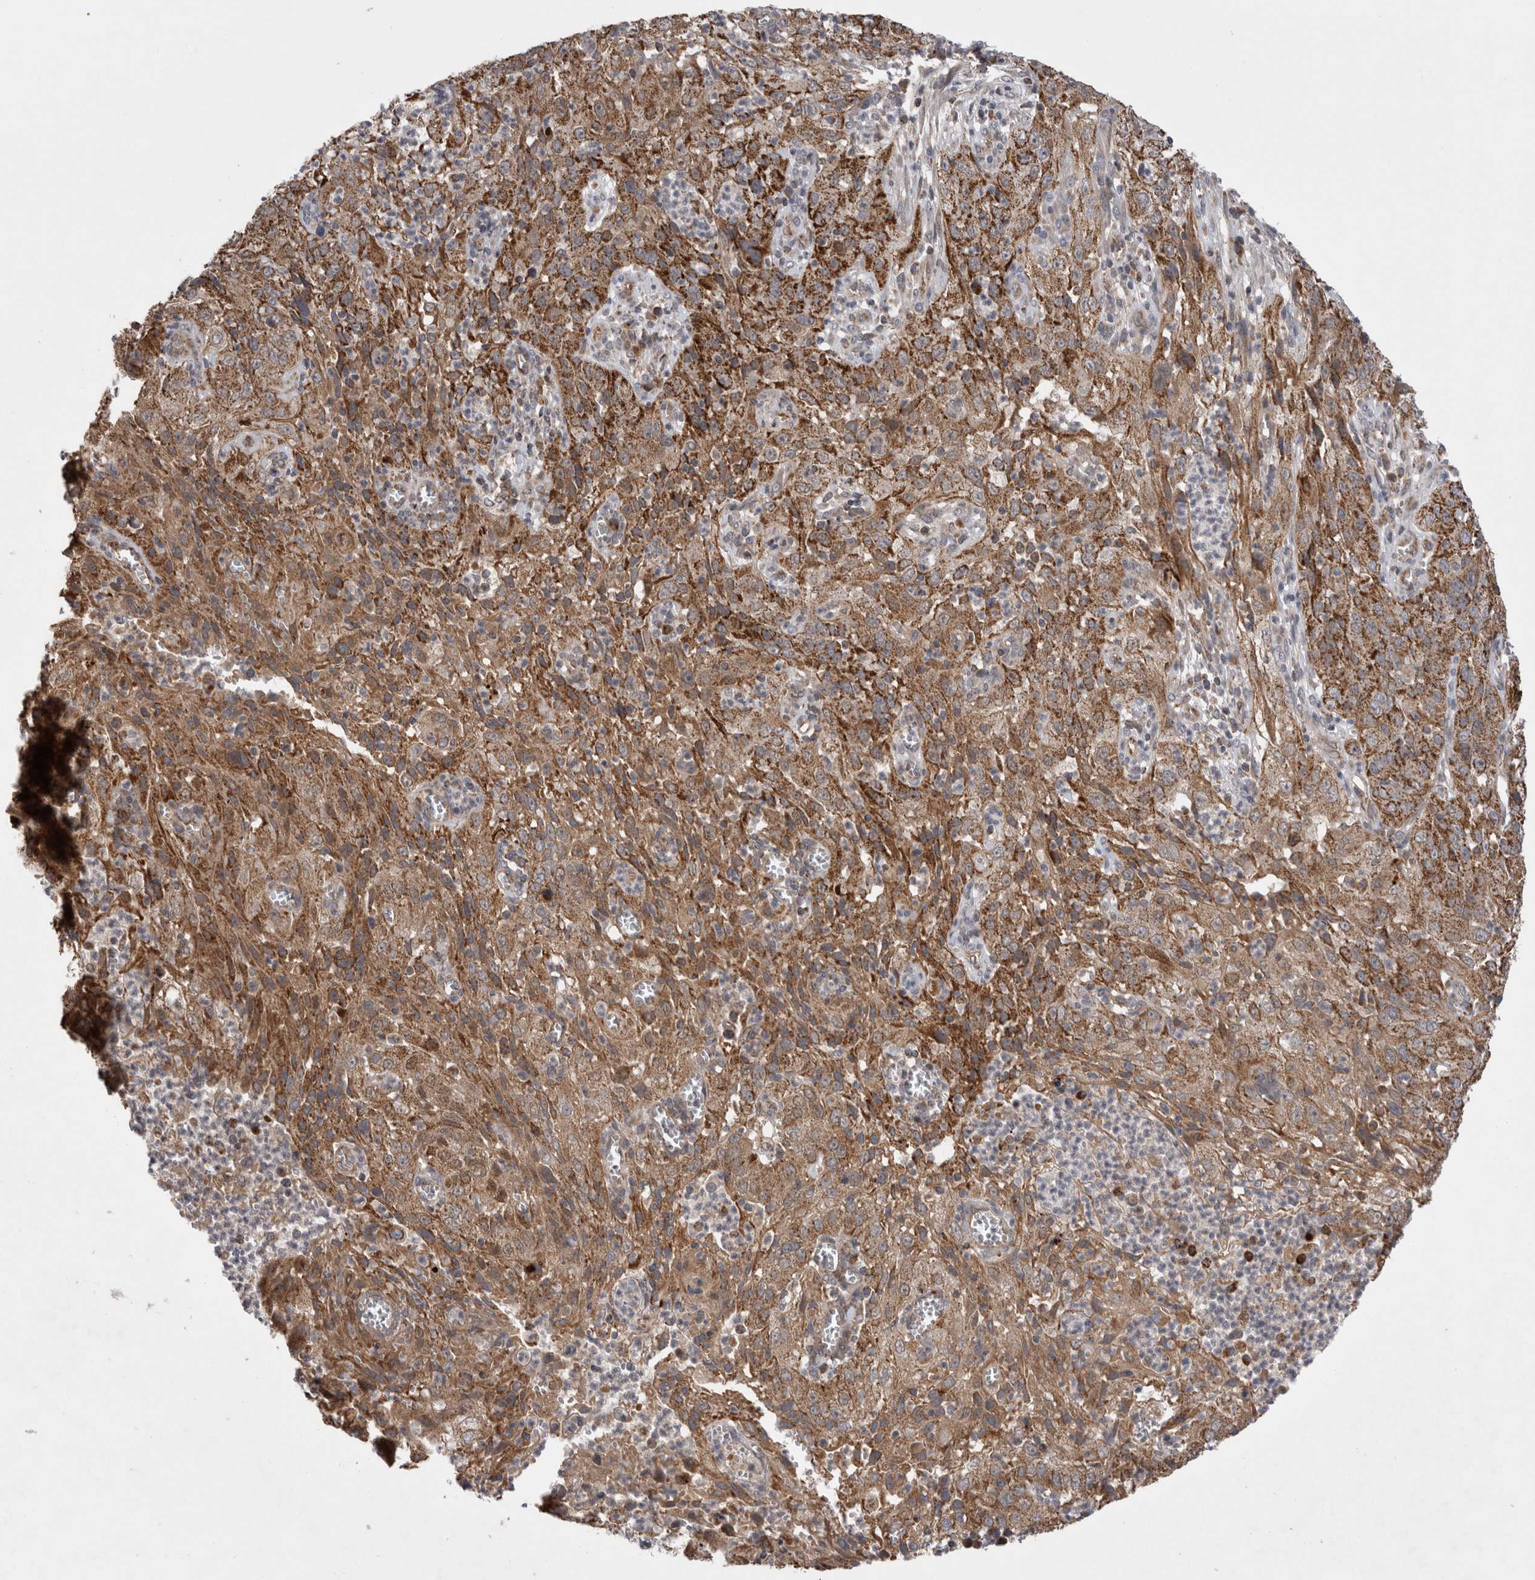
{"staining": {"intensity": "strong", "quantity": ">75%", "location": "cytoplasmic/membranous"}, "tissue": "cervical cancer", "cell_type": "Tumor cells", "image_type": "cancer", "snomed": [{"axis": "morphology", "description": "Squamous cell carcinoma, NOS"}, {"axis": "topography", "description": "Cervix"}], "caption": "This micrograph demonstrates cervical cancer stained with immunohistochemistry to label a protein in brown. The cytoplasmic/membranous of tumor cells show strong positivity for the protein. Nuclei are counter-stained blue.", "gene": "DARS2", "patient": {"sex": "female", "age": 32}}